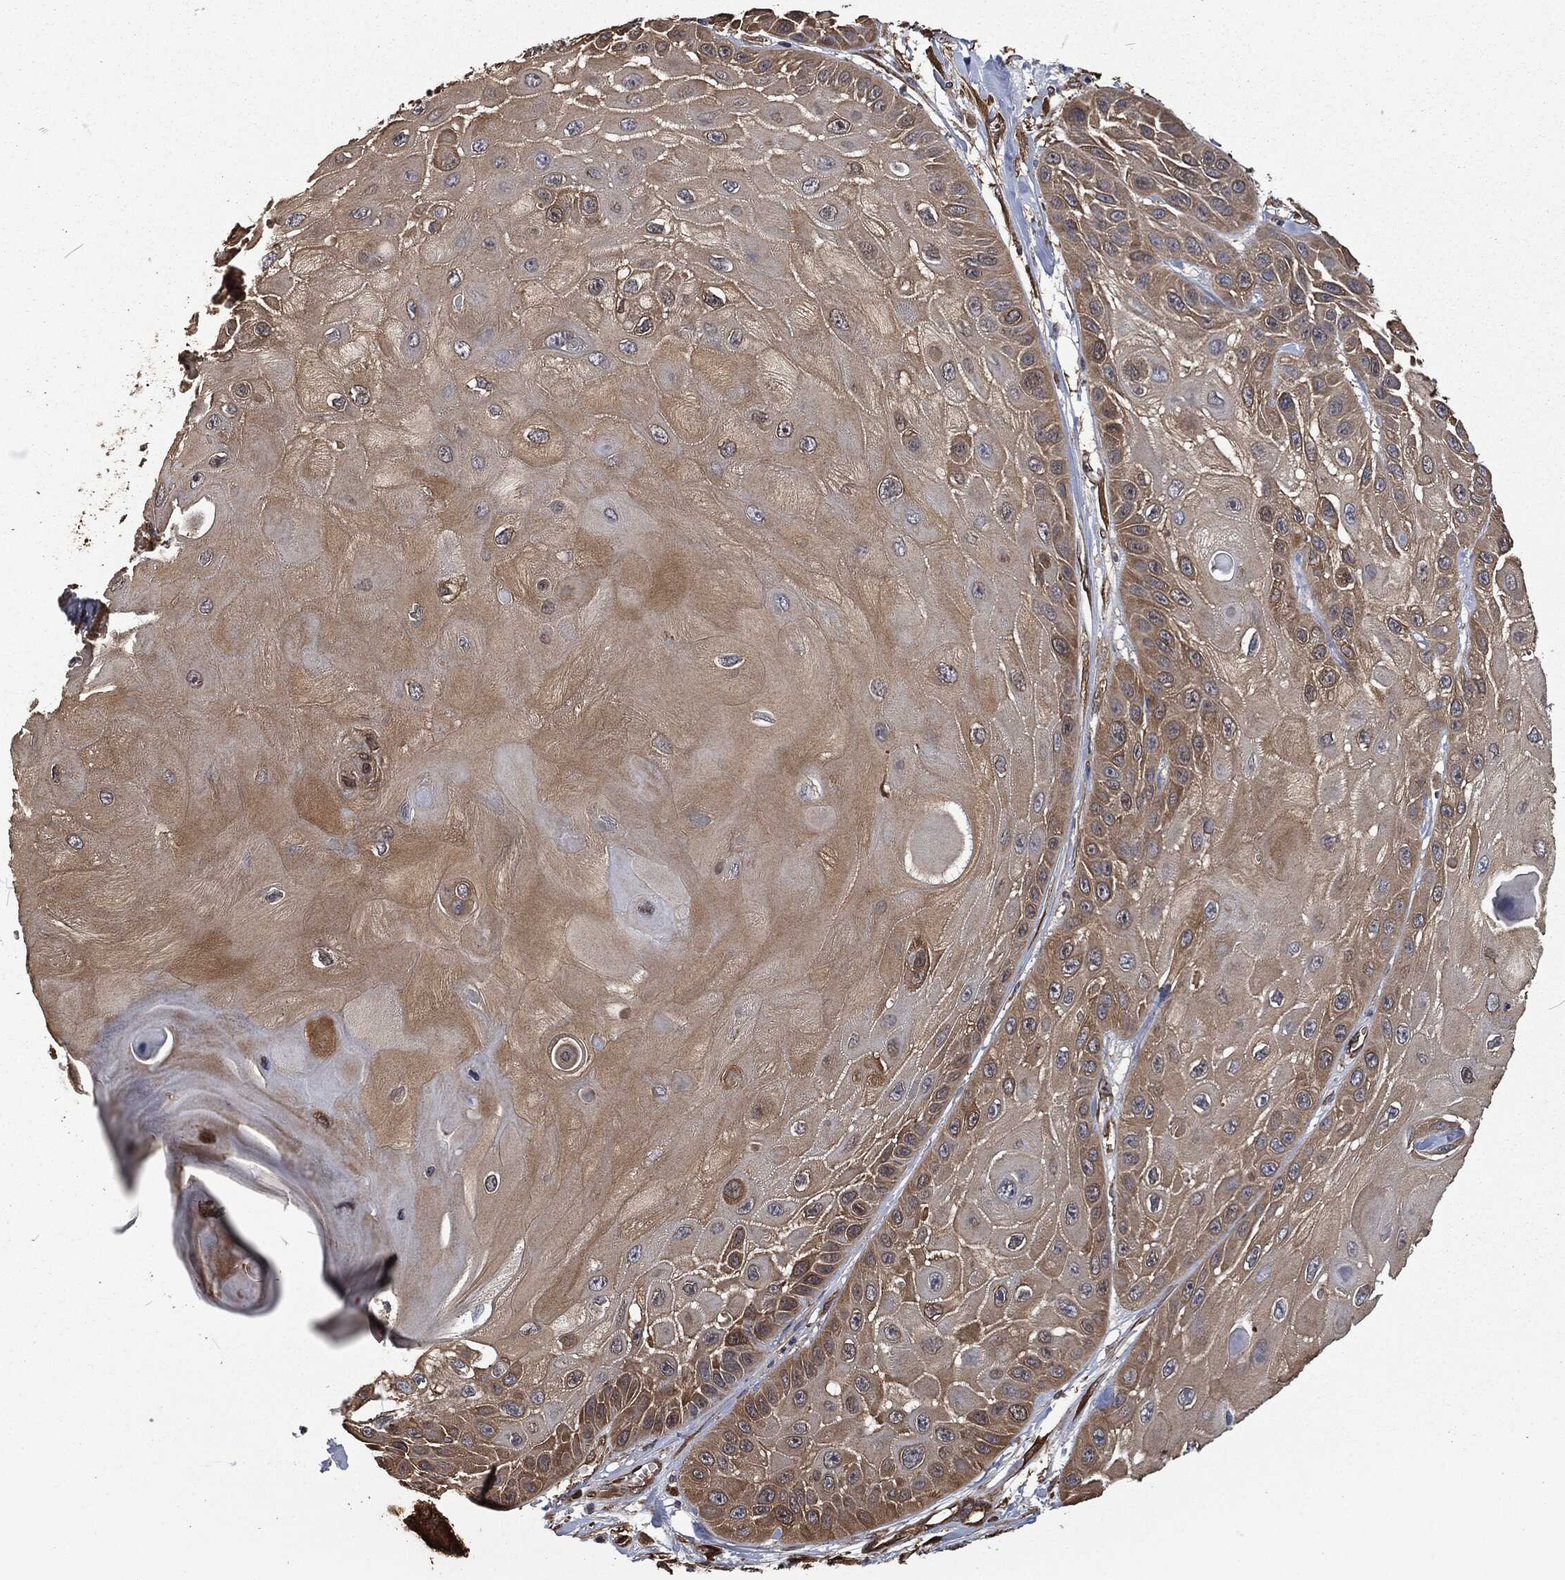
{"staining": {"intensity": "moderate", "quantity": "25%-75%", "location": "cytoplasmic/membranous"}, "tissue": "skin cancer", "cell_type": "Tumor cells", "image_type": "cancer", "snomed": [{"axis": "morphology", "description": "Normal tissue, NOS"}, {"axis": "morphology", "description": "Squamous cell carcinoma, NOS"}, {"axis": "topography", "description": "Skin"}], "caption": "Brown immunohistochemical staining in human squamous cell carcinoma (skin) demonstrates moderate cytoplasmic/membranous expression in approximately 25%-75% of tumor cells.", "gene": "PRDX4", "patient": {"sex": "male", "age": 79}}